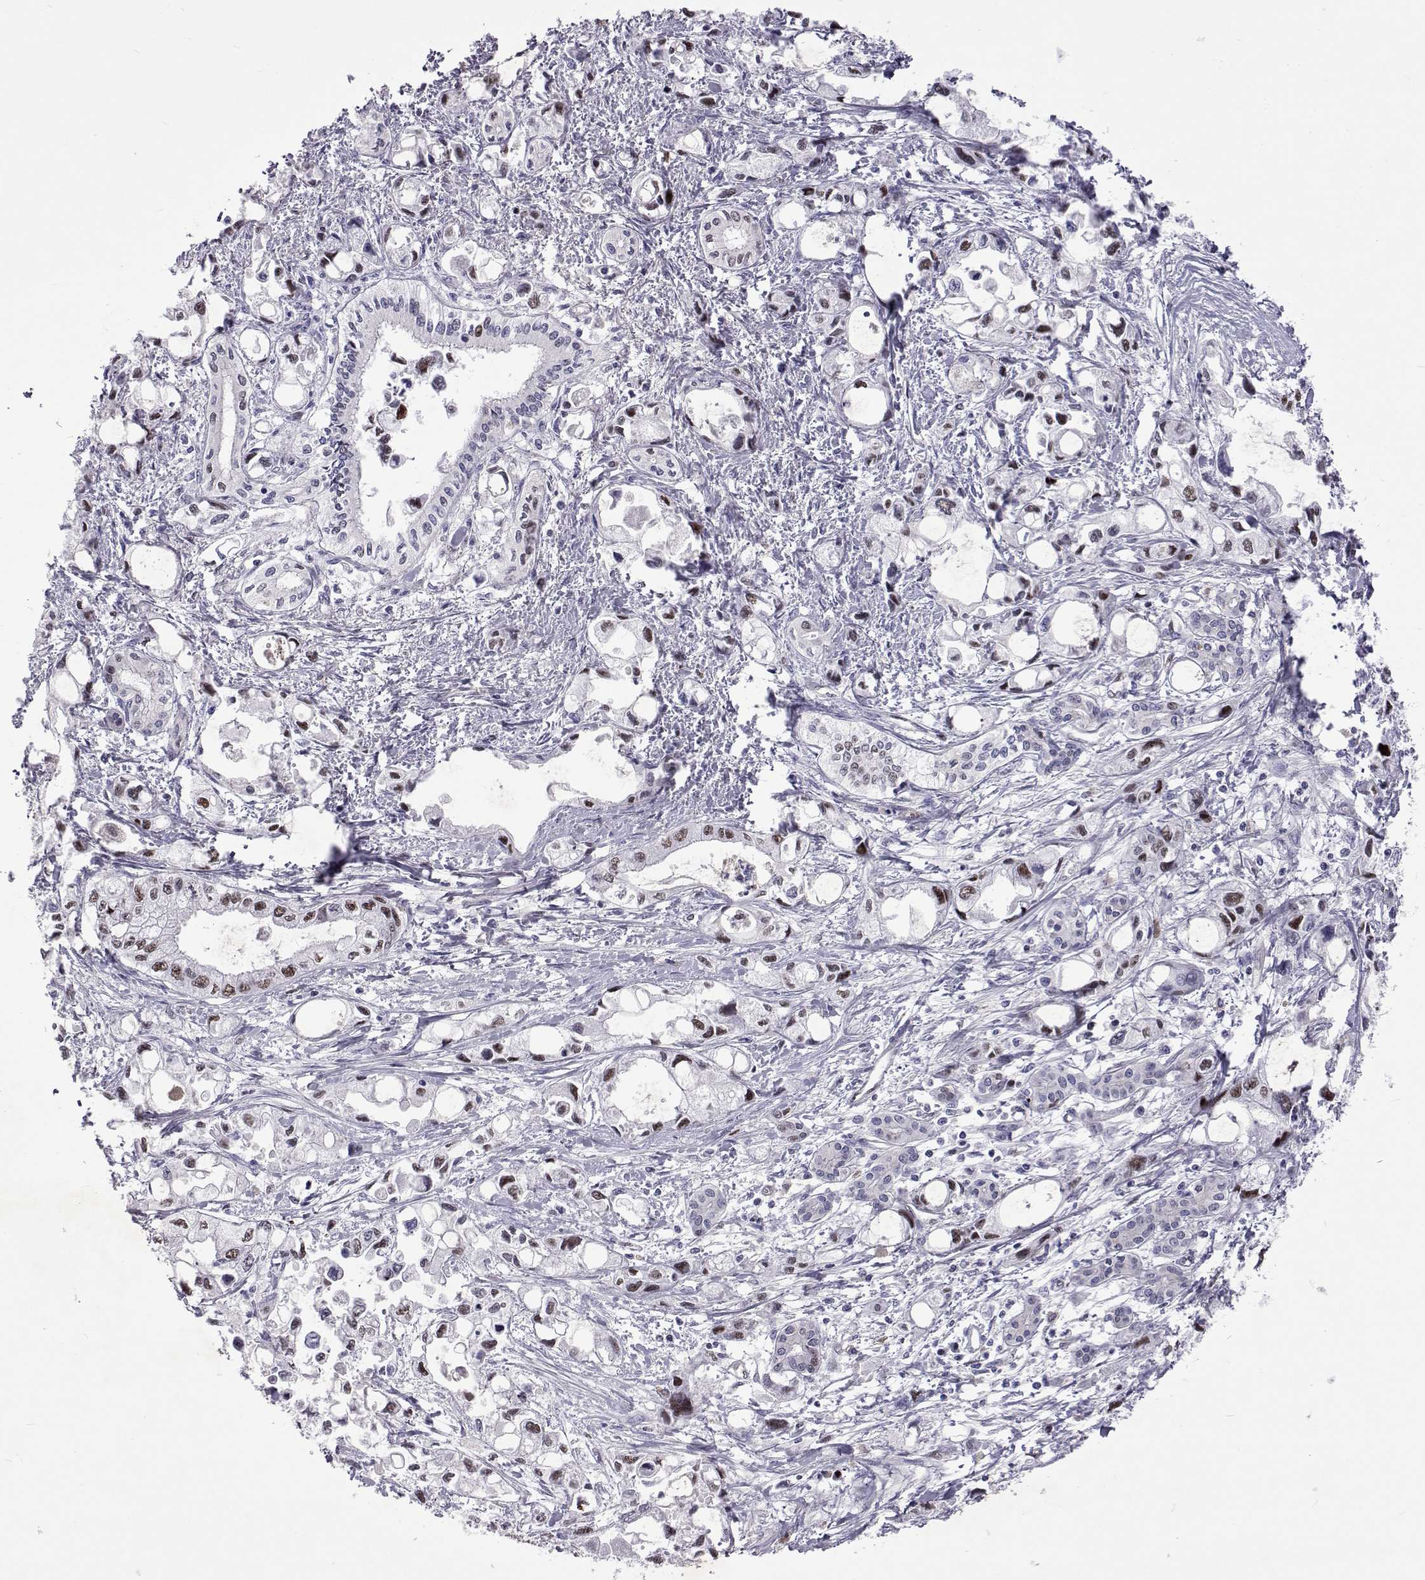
{"staining": {"intensity": "weak", "quantity": "<25%", "location": "nuclear"}, "tissue": "pancreatic cancer", "cell_type": "Tumor cells", "image_type": "cancer", "snomed": [{"axis": "morphology", "description": "Adenocarcinoma, NOS"}, {"axis": "topography", "description": "Pancreas"}], "caption": "Protein analysis of pancreatic cancer shows no significant expression in tumor cells.", "gene": "TCF15", "patient": {"sex": "female", "age": 61}}